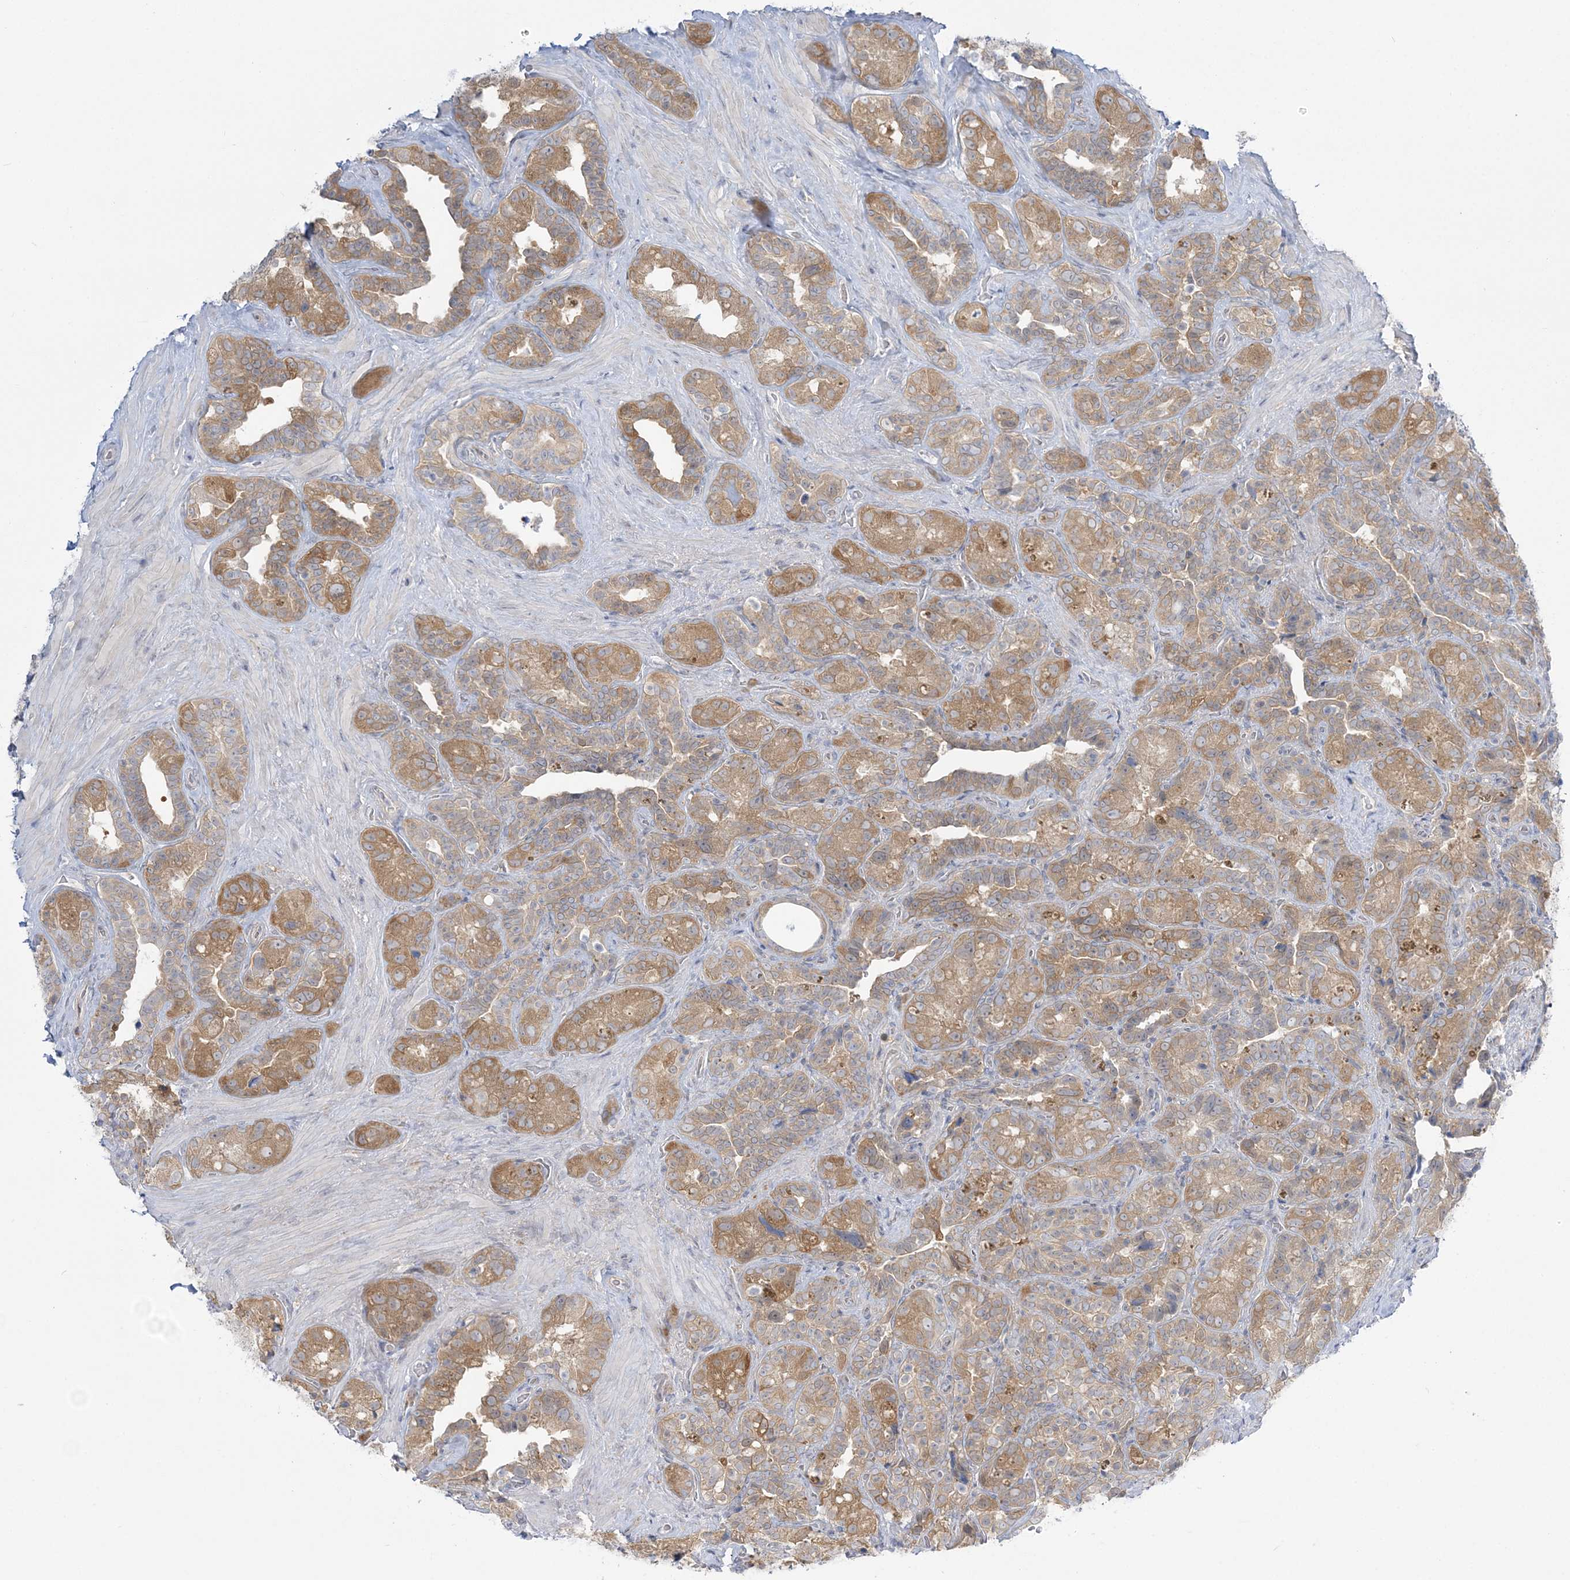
{"staining": {"intensity": "moderate", "quantity": ">75%", "location": "cytoplasmic/membranous"}, "tissue": "seminal vesicle", "cell_type": "Glandular cells", "image_type": "normal", "snomed": [{"axis": "morphology", "description": "Normal tissue, NOS"}, {"axis": "topography", "description": "Seminal veicle"}, {"axis": "topography", "description": "Peripheral nerve tissue"}], "caption": "Immunohistochemistry of normal human seminal vesicle exhibits medium levels of moderate cytoplasmic/membranous expression in approximately >75% of glandular cells.", "gene": "THADA", "patient": {"sex": "male", "age": 67}}